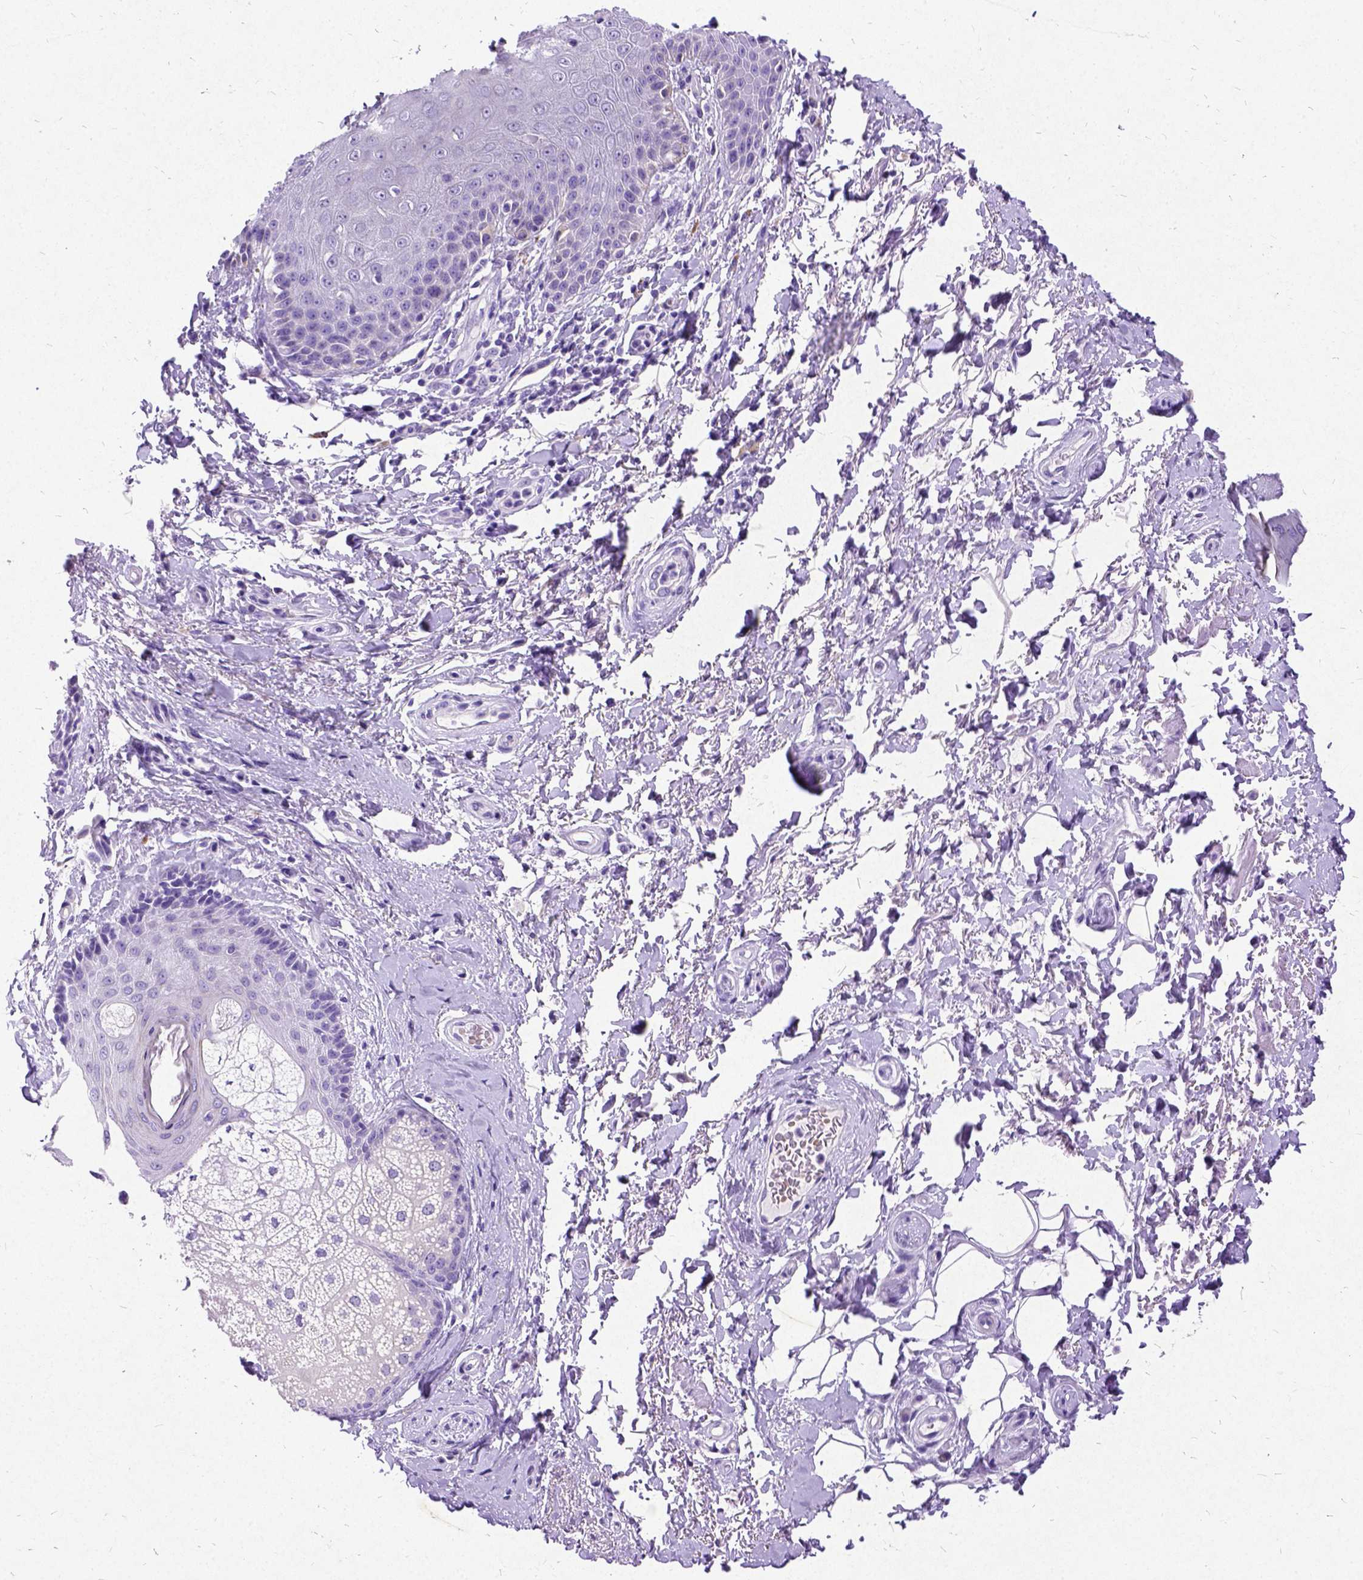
{"staining": {"intensity": "negative", "quantity": "none", "location": "none"}, "tissue": "adipose tissue", "cell_type": "Adipocytes", "image_type": "normal", "snomed": [{"axis": "morphology", "description": "Normal tissue, NOS"}, {"axis": "topography", "description": "Peripheral nerve tissue"}], "caption": "This is a micrograph of immunohistochemistry staining of unremarkable adipose tissue, which shows no staining in adipocytes. (Brightfield microscopy of DAB immunohistochemistry at high magnification).", "gene": "NEUROD4", "patient": {"sex": "male", "age": 51}}